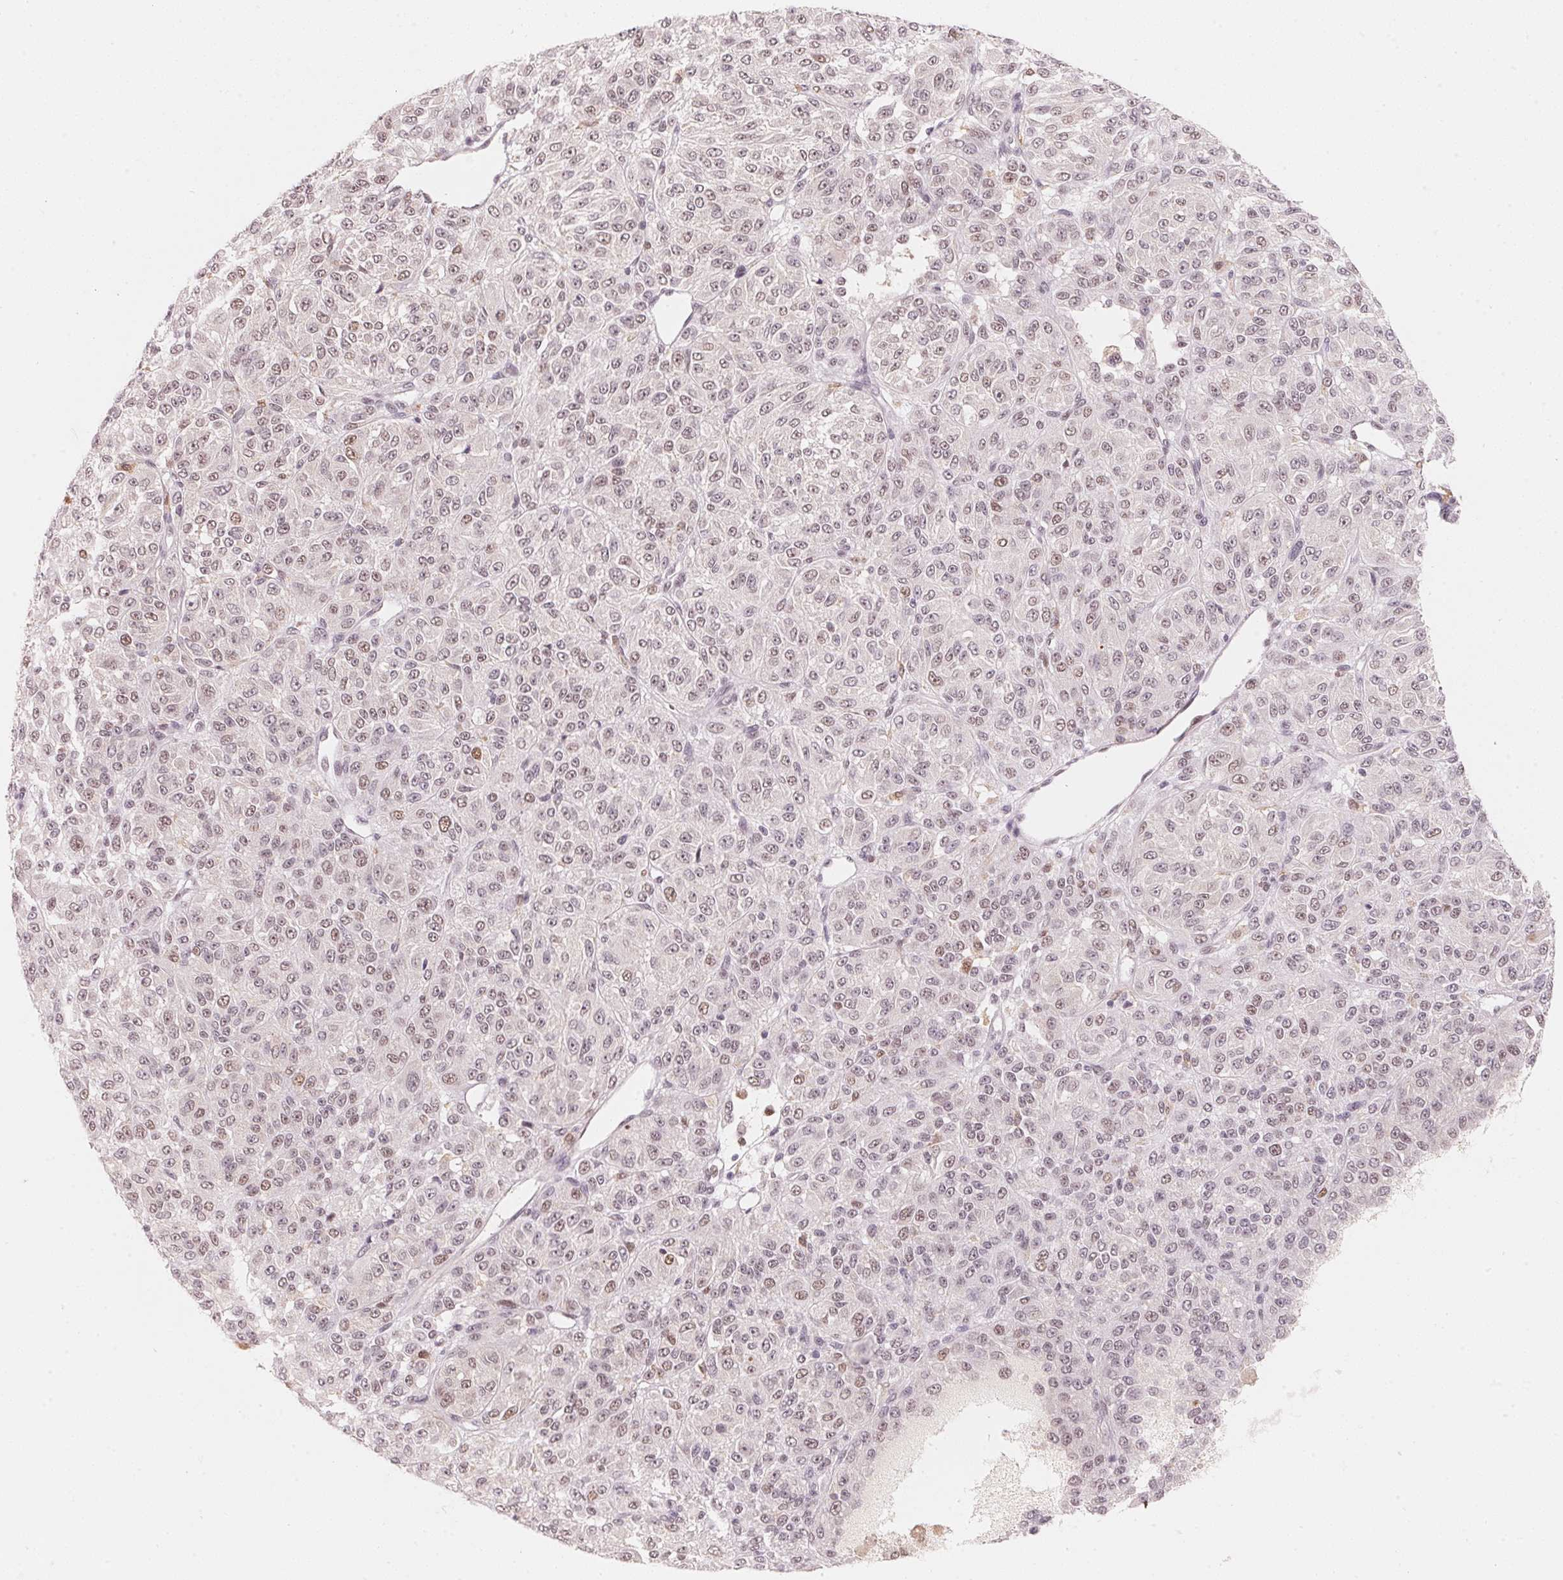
{"staining": {"intensity": "weak", "quantity": "25%-75%", "location": "nuclear"}, "tissue": "melanoma", "cell_type": "Tumor cells", "image_type": "cancer", "snomed": [{"axis": "morphology", "description": "Malignant melanoma, Metastatic site"}, {"axis": "topography", "description": "Brain"}], "caption": "Malignant melanoma (metastatic site) stained with DAB (3,3'-diaminobenzidine) immunohistochemistry exhibits low levels of weak nuclear positivity in approximately 25%-75% of tumor cells.", "gene": "ARHGAP22", "patient": {"sex": "female", "age": 56}}